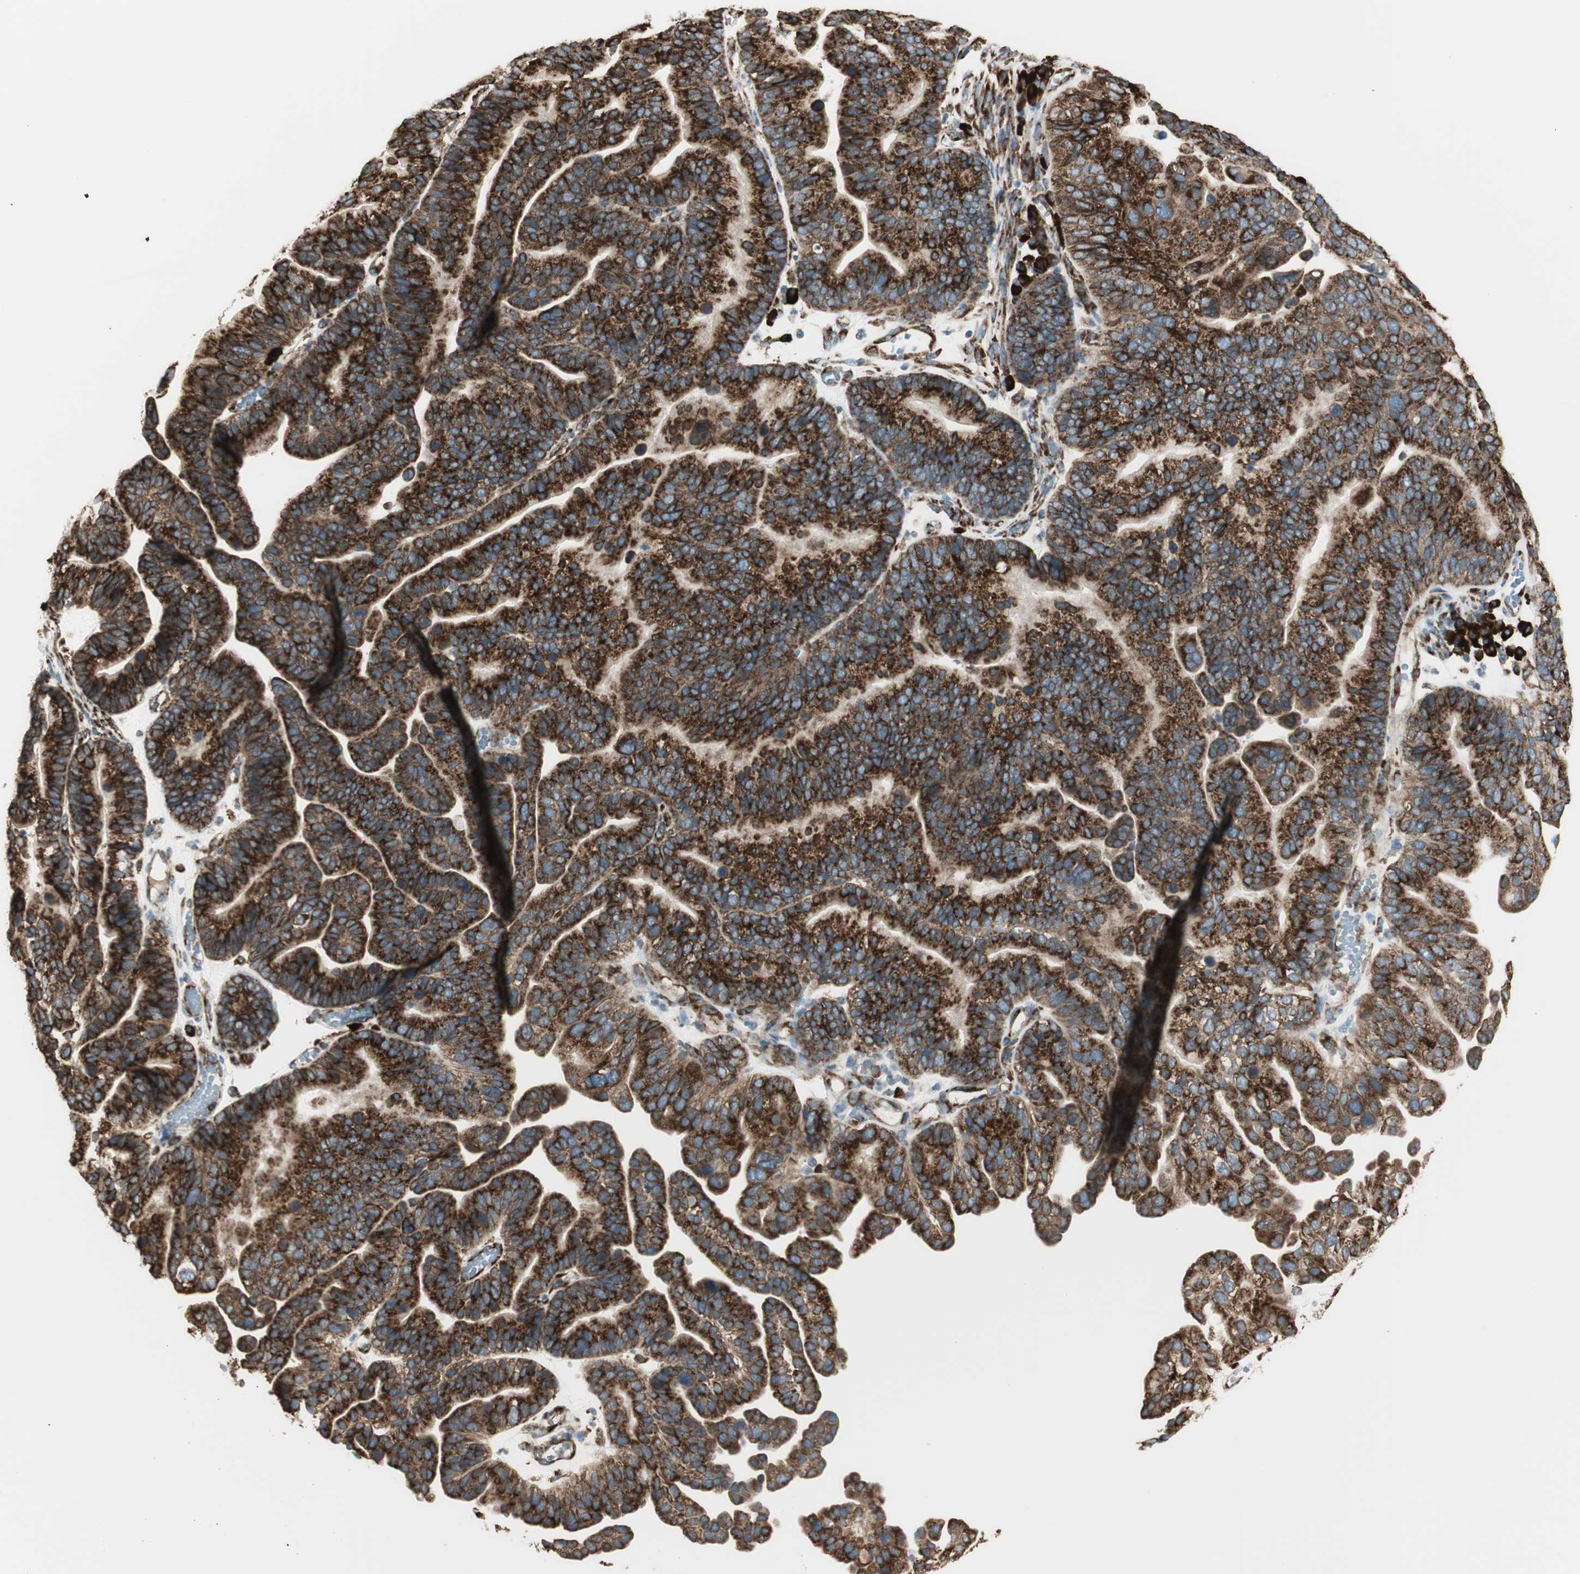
{"staining": {"intensity": "strong", "quantity": ">75%", "location": "cytoplasmic/membranous"}, "tissue": "ovarian cancer", "cell_type": "Tumor cells", "image_type": "cancer", "snomed": [{"axis": "morphology", "description": "Cystadenocarcinoma, serous, NOS"}, {"axis": "topography", "description": "Ovary"}], "caption": "High-magnification brightfield microscopy of serous cystadenocarcinoma (ovarian) stained with DAB (brown) and counterstained with hematoxylin (blue). tumor cells exhibit strong cytoplasmic/membranous staining is appreciated in about>75% of cells.", "gene": "RRBP1", "patient": {"sex": "female", "age": 56}}